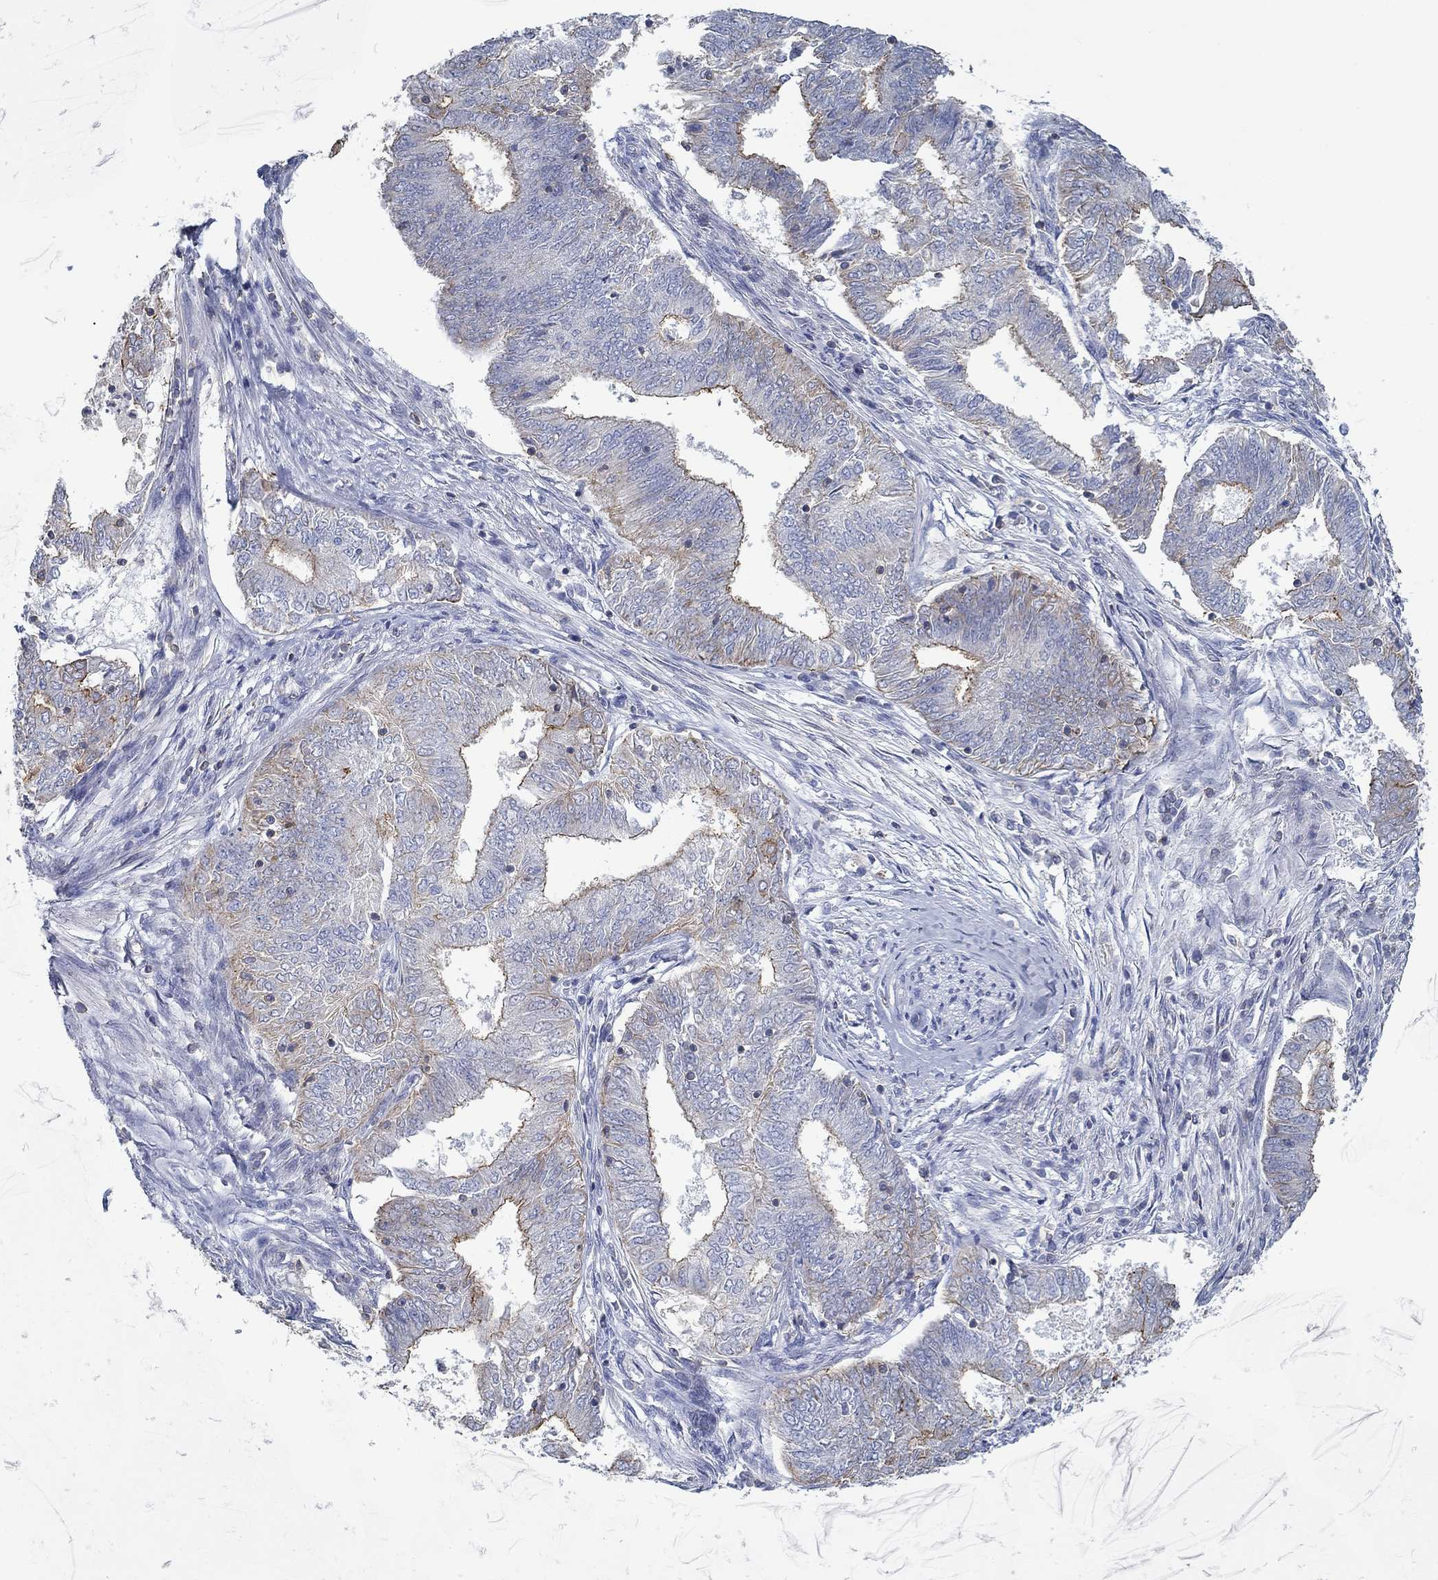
{"staining": {"intensity": "moderate", "quantity": "25%-75%", "location": "cytoplasmic/membranous"}, "tissue": "endometrial cancer", "cell_type": "Tumor cells", "image_type": "cancer", "snomed": [{"axis": "morphology", "description": "Adenocarcinoma, NOS"}, {"axis": "topography", "description": "Endometrium"}], "caption": "Moderate cytoplasmic/membranous expression is identified in approximately 25%-75% of tumor cells in adenocarcinoma (endometrial).", "gene": "BBOF1", "patient": {"sex": "female", "age": 62}}